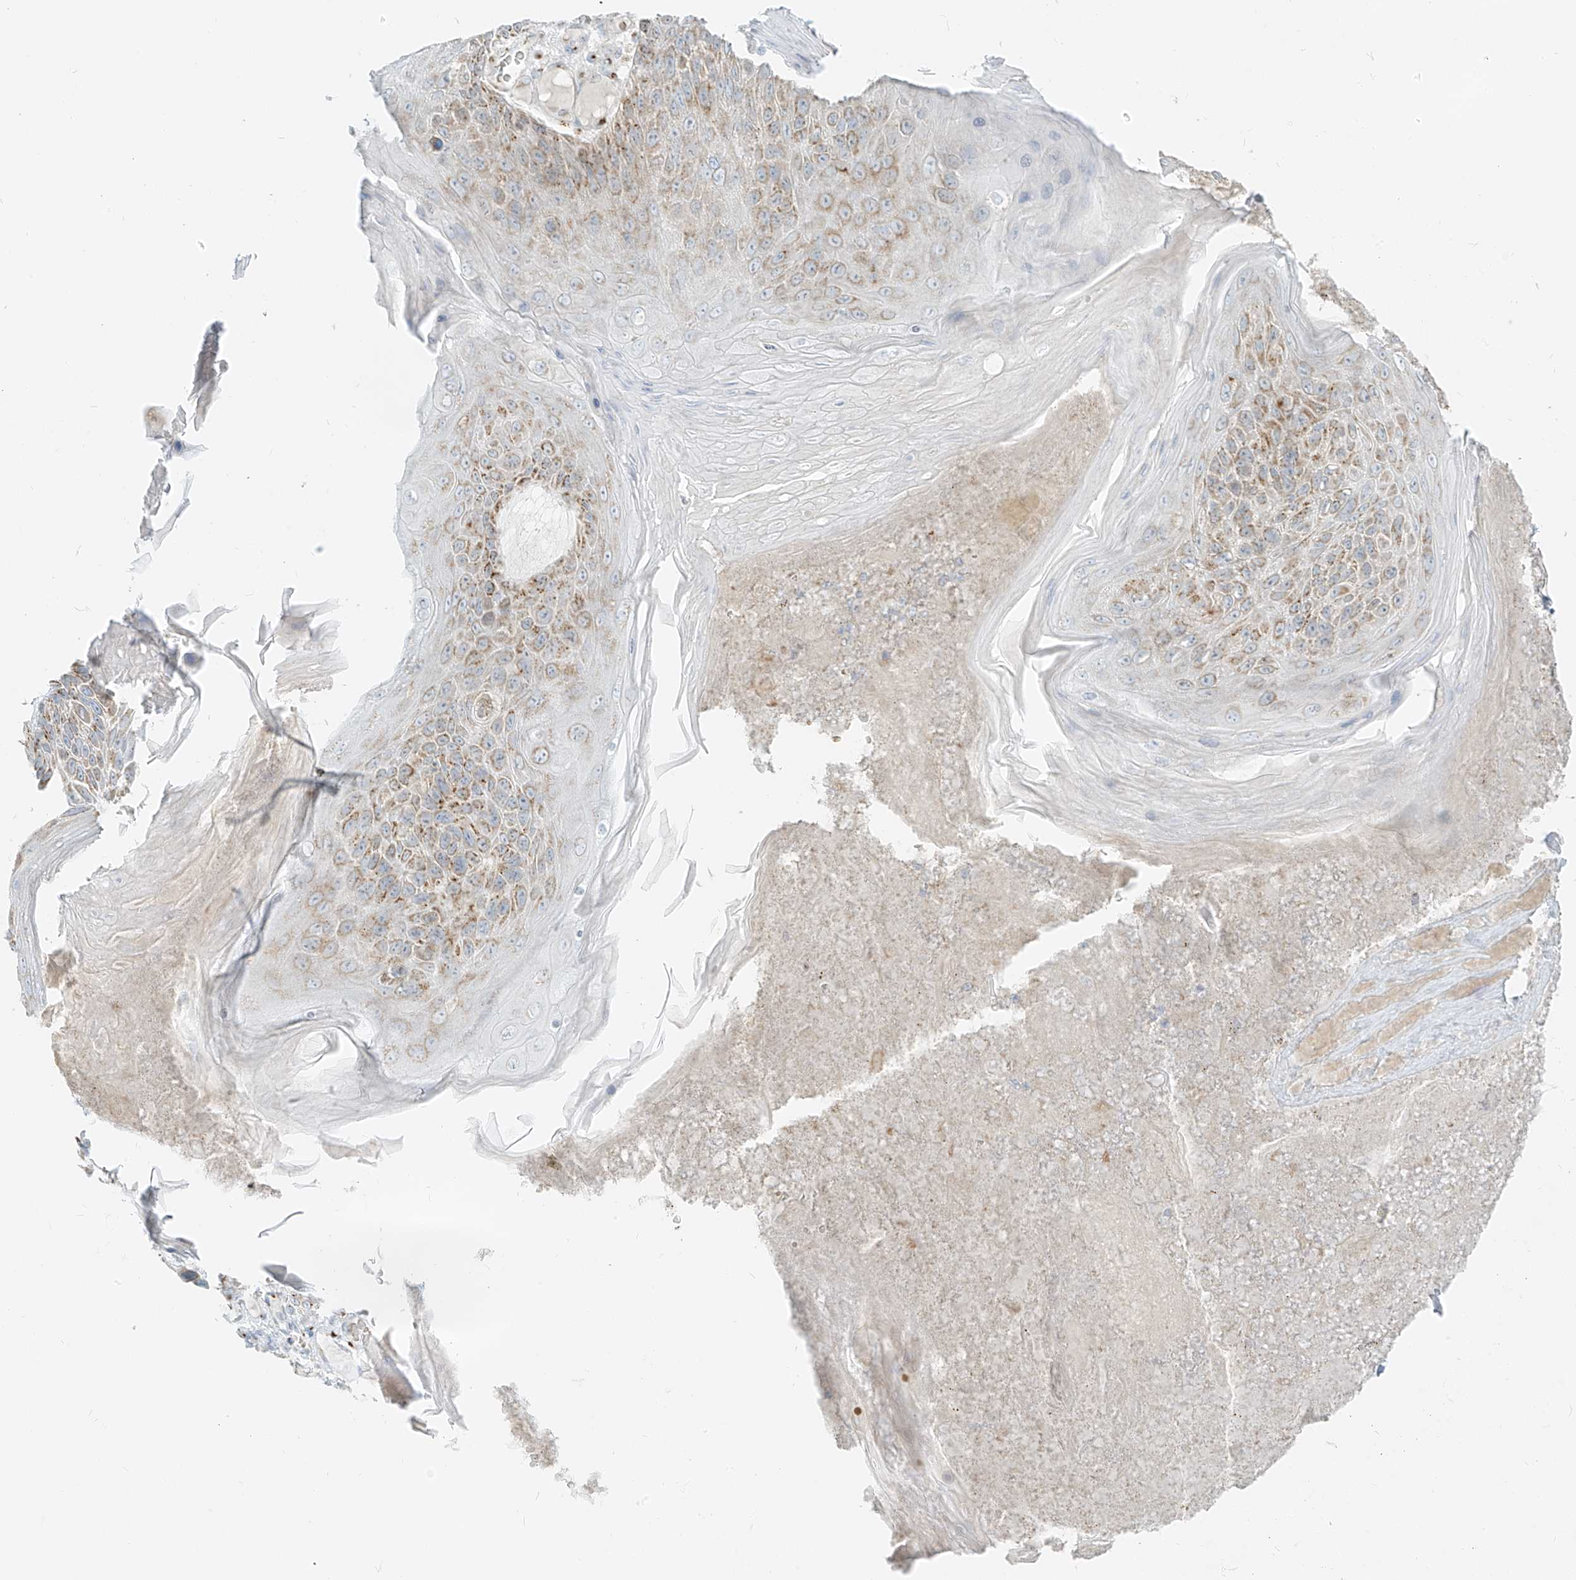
{"staining": {"intensity": "moderate", "quantity": "25%-75%", "location": "cytoplasmic/membranous"}, "tissue": "skin cancer", "cell_type": "Tumor cells", "image_type": "cancer", "snomed": [{"axis": "morphology", "description": "Squamous cell carcinoma, NOS"}, {"axis": "topography", "description": "Skin"}], "caption": "Skin cancer was stained to show a protein in brown. There is medium levels of moderate cytoplasmic/membranous staining in about 25%-75% of tumor cells.", "gene": "TMEM87B", "patient": {"sex": "female", "age": 88}}